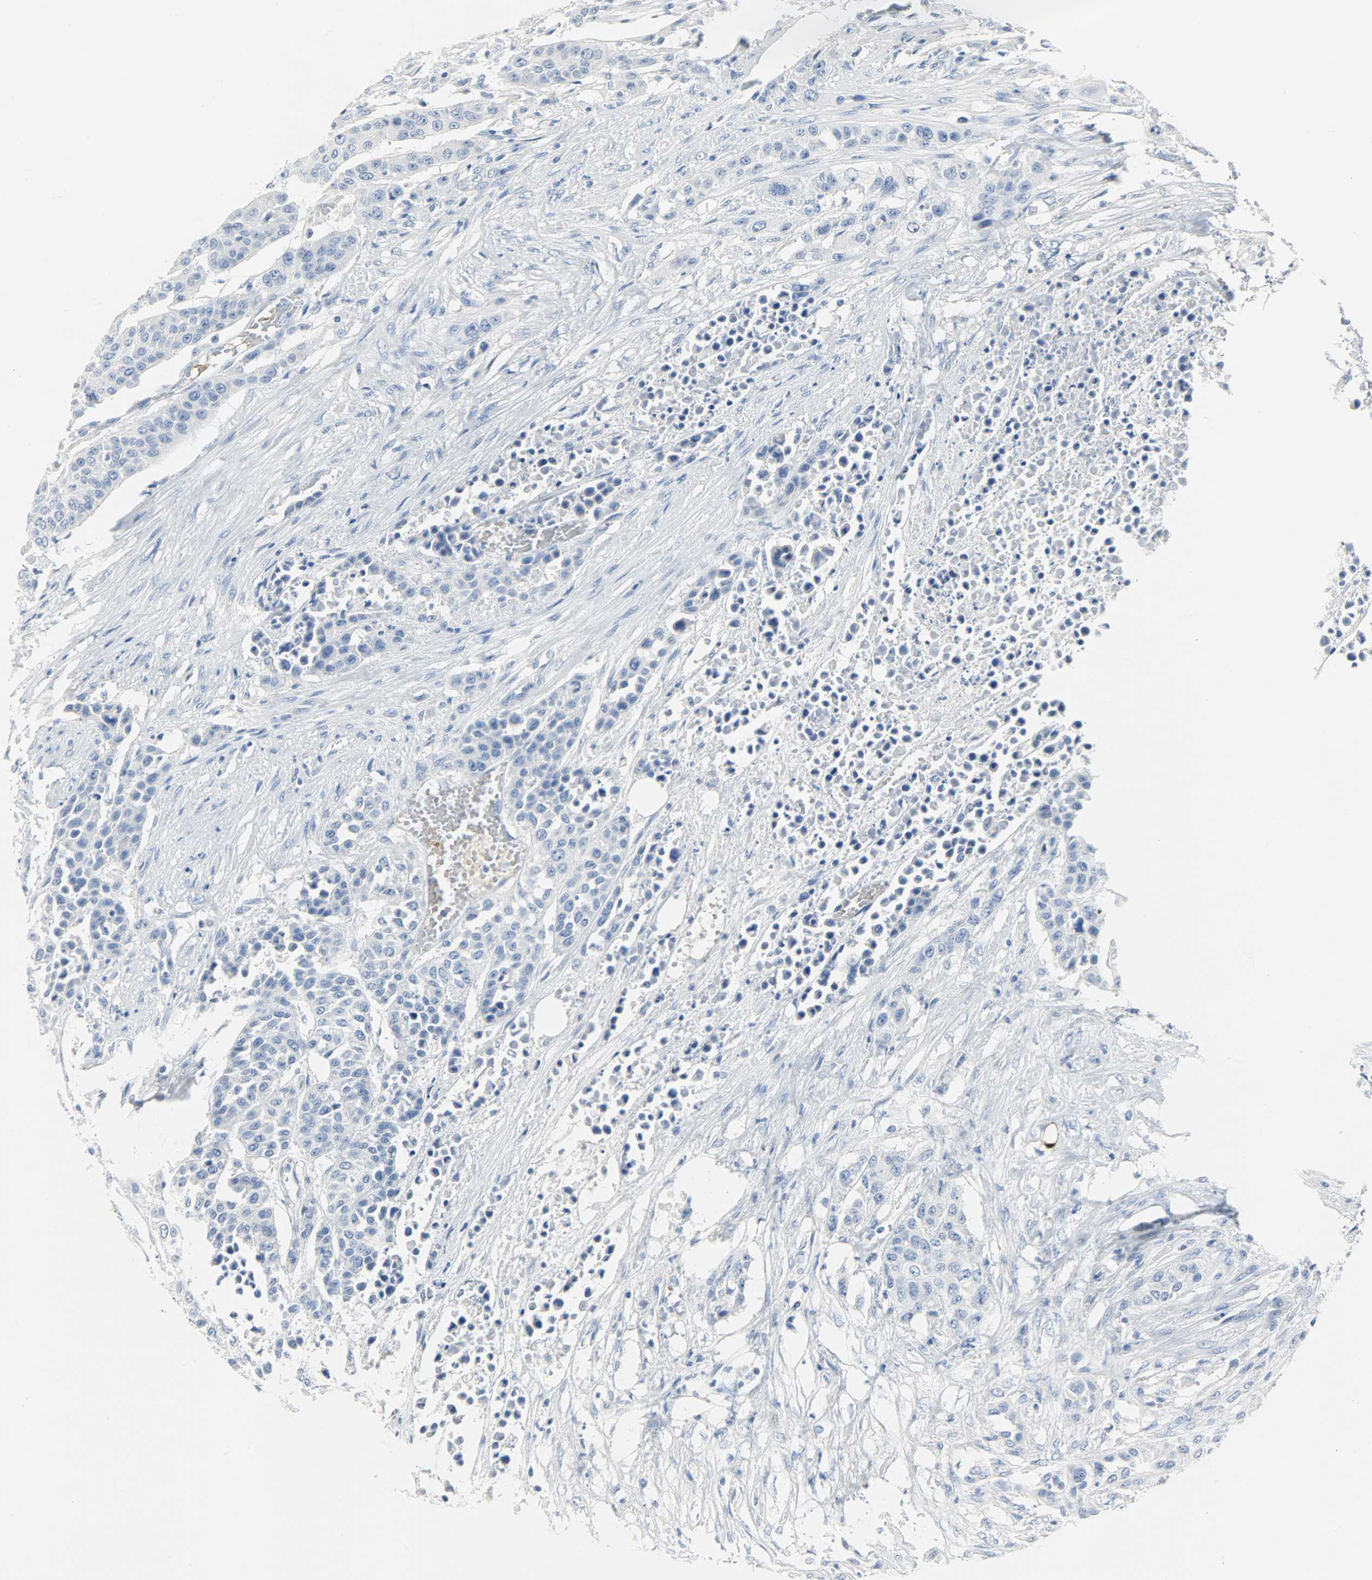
{"staining": {"intensity": "negative", "quantity": "none", "location": "none"}, "tissue": "urothelial cancer", "cell_type": "Tumor cells", "image_type": "cancer", "snomed": [{"axis": "morphology", "description": "Urothelial carcinoma, High grade"}, {"axis": "topography", "description": "Urinary bladder"}], "caption": "A histopathology image of human urothelial cancer is negative for staining in tumor cells.", "gene": "CA3", "patient": {"sex": "male", "age": 74}}